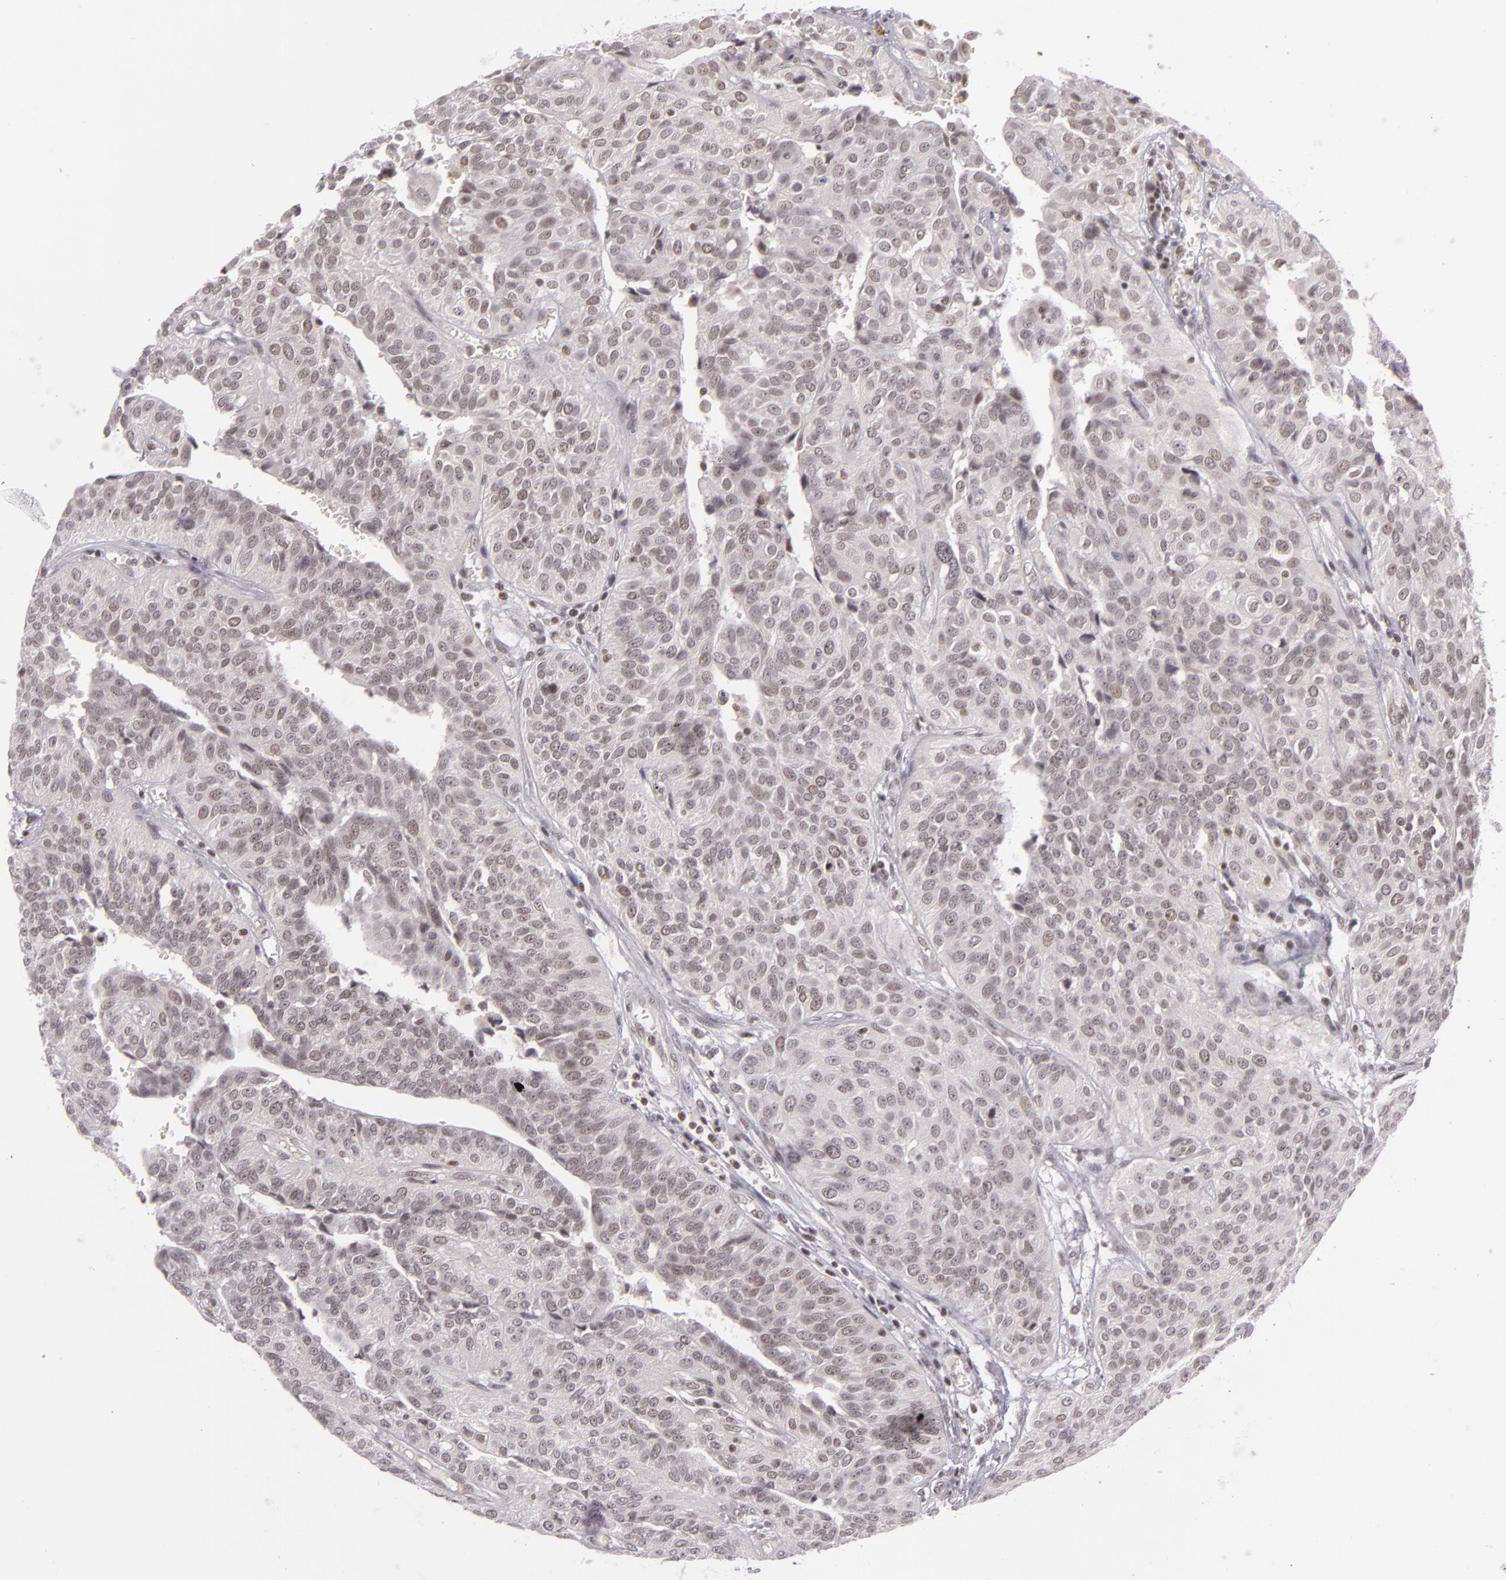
{"staining": {"intensity": "weak", "quantity": ">75%", "location": "nuclear"}, "tissue": "urothelial cancer", "cell_type": "Tumor cells", "image_type": "cancer", "snomed": [{"axis": "morphology", "description": "Urothelial carcinoma, High grade"}, {"axis": "topography", "description": "Urinary bladder"}], "caption": "This is an image of immunohistochemistry (IHC) staining of urothelial cancer, which shows weak expression in the nuclear of tumor cells.", "gene": "ZFX", "patient": {"sex": "male", "age": 56}}